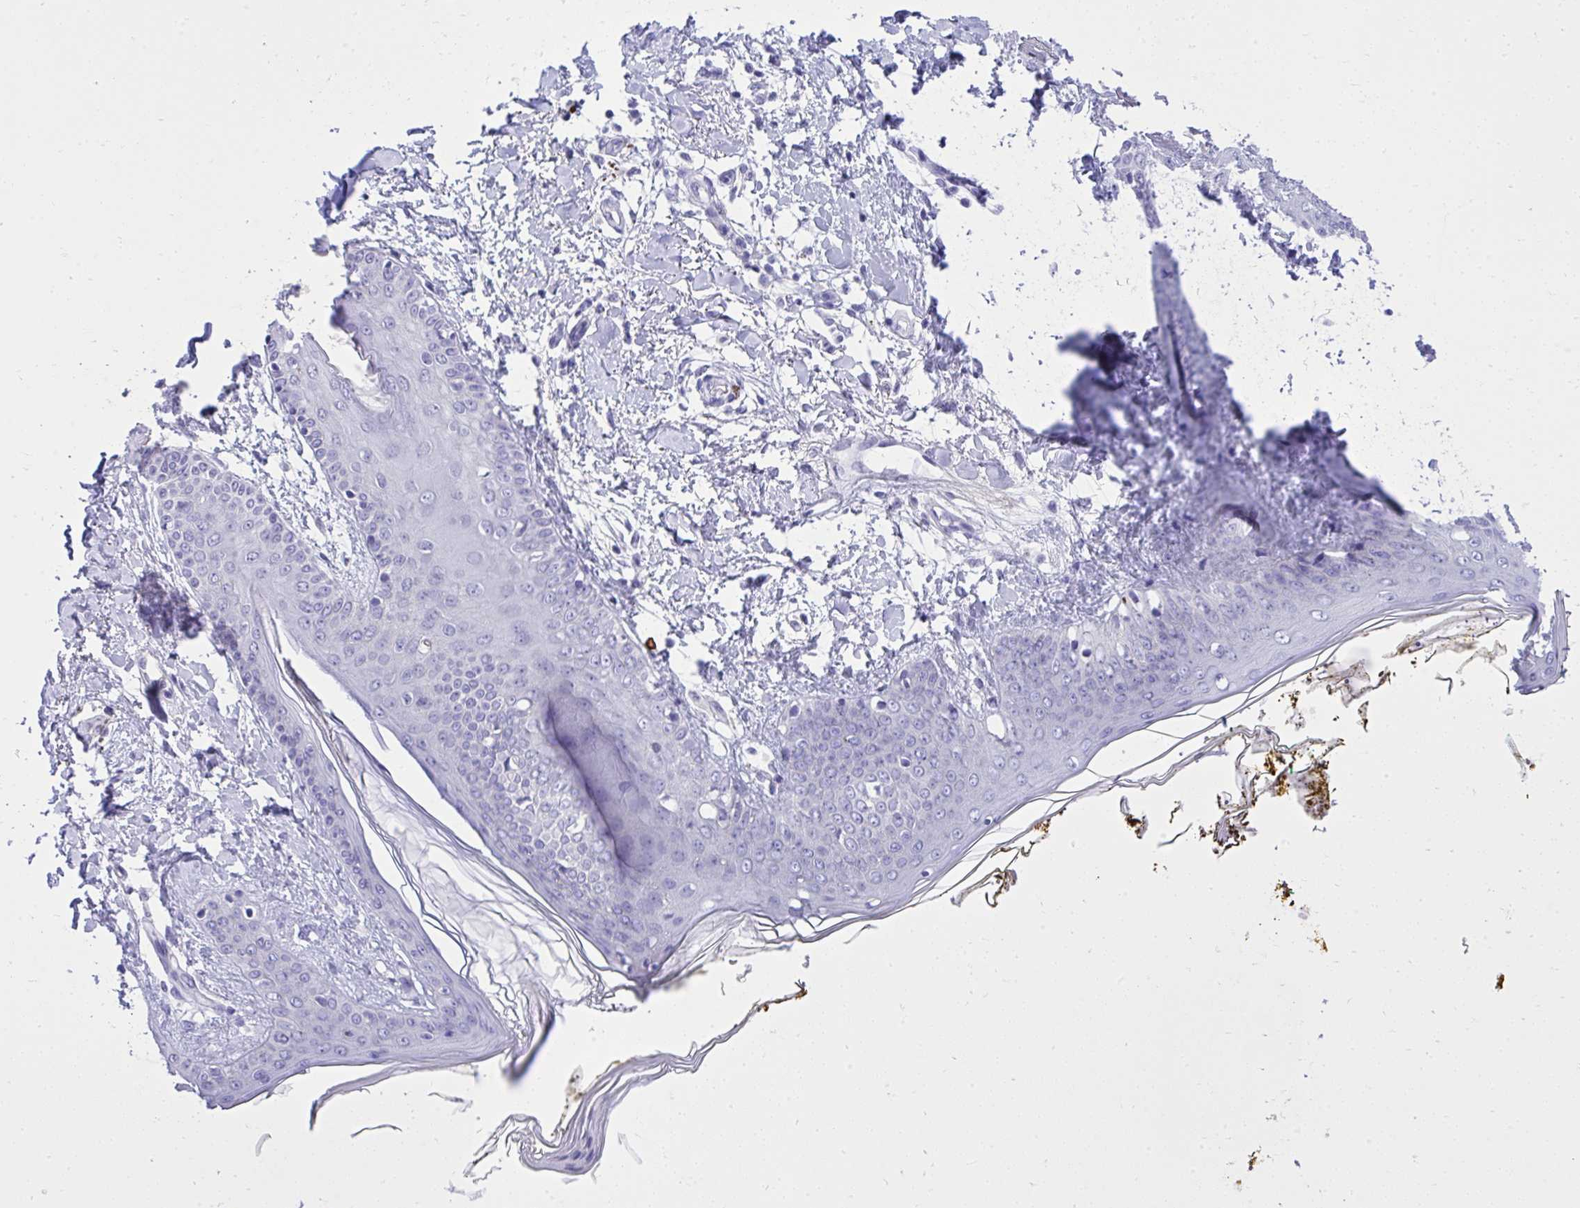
{"staining": {"intensity": "negative", "quantity": "none", "location": "none"}, "tissue": "skin", "cell_type": "Fibroblasts", "image_type": "normal", "snomed": [{"axis": "morphology", "description": "Normal tissue, NOS"}, {"axis": "topography", "description": "Skin"}], "caption": "A high-resolution micrograph shows immunohistochemistry (IHC) staining of benign skin, which reveals no significant staining in fibroblasts.", "gene": "ST6GALNAC3", "patient": {"sex": "female", "age": 34}}